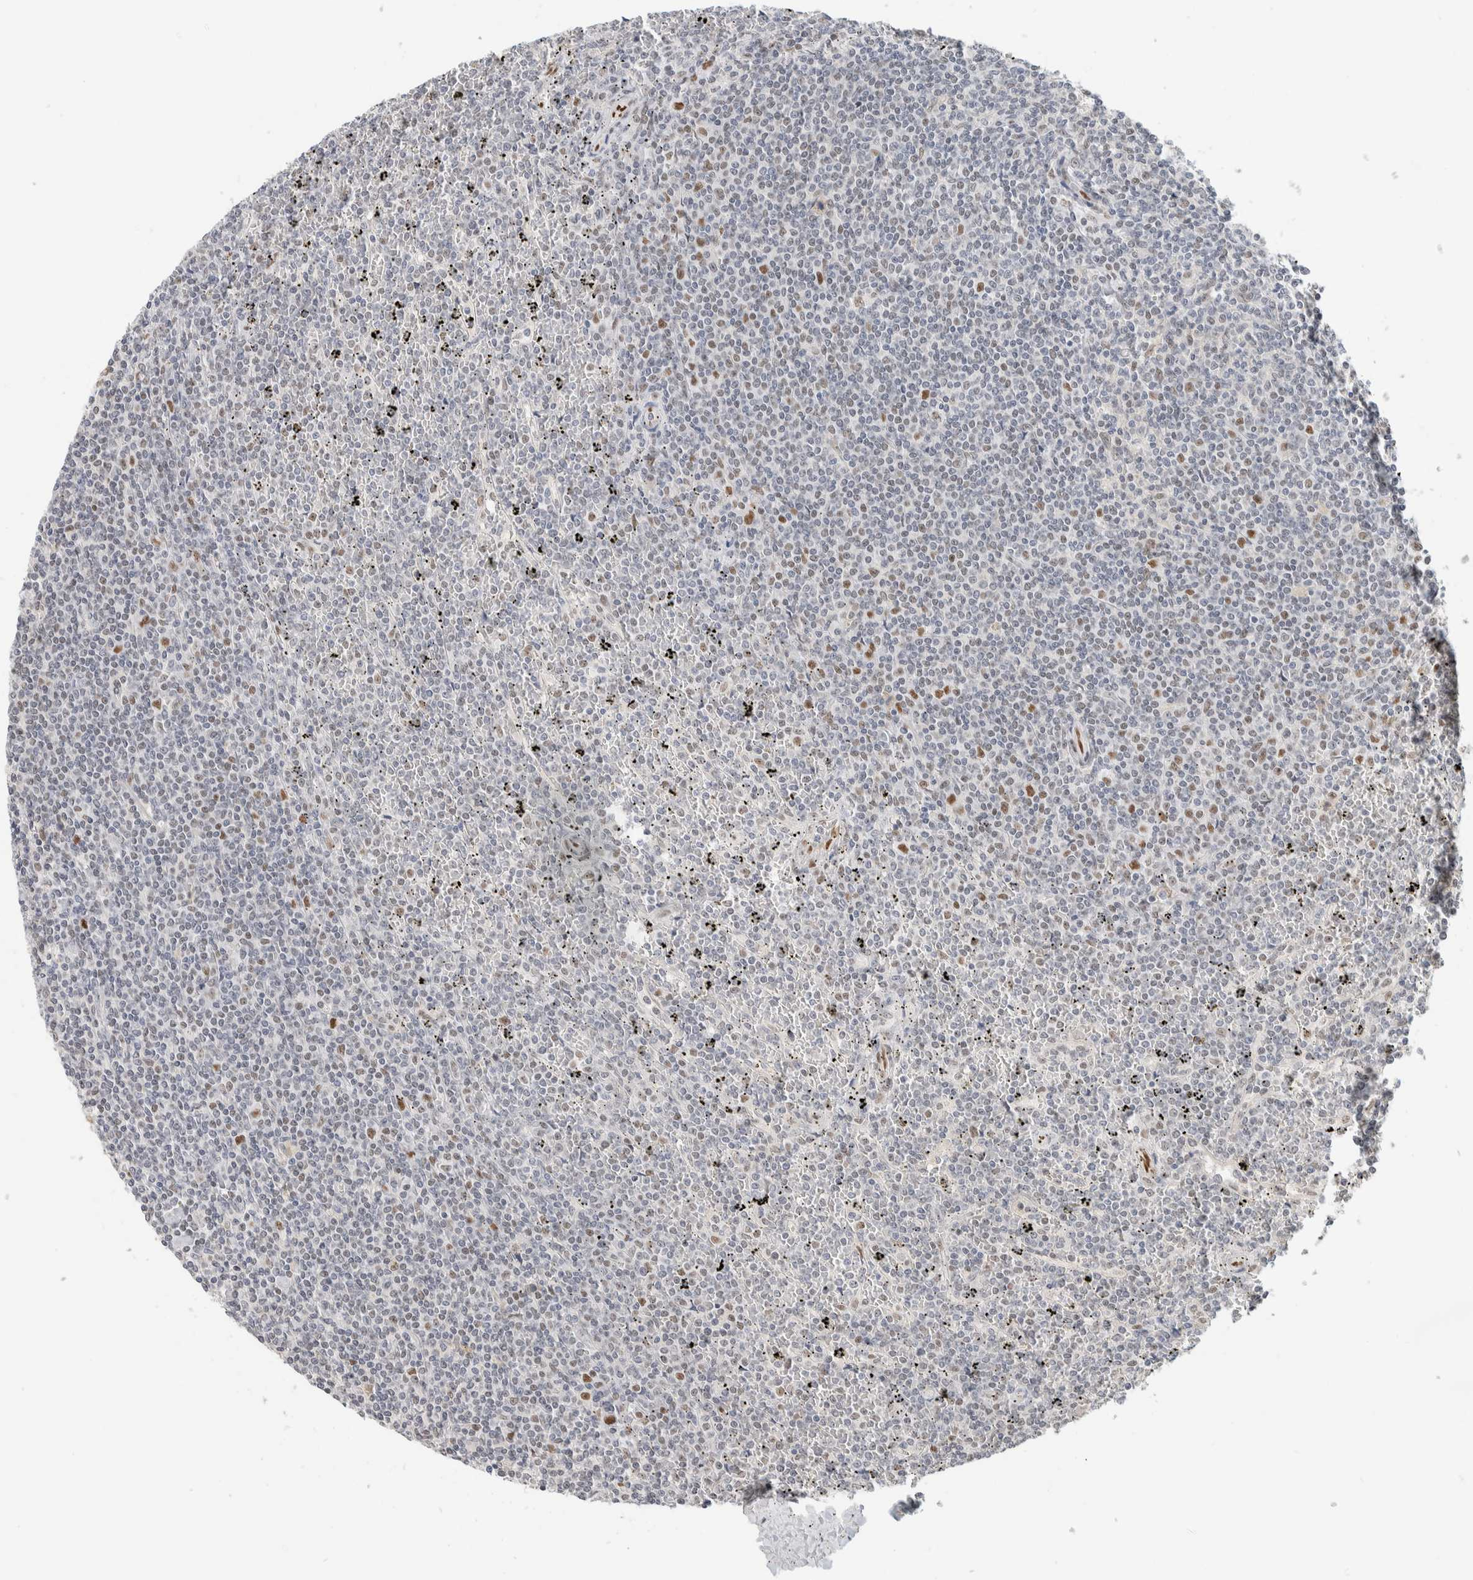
{"staining": {"intensity": "weak", "quantity": "<25%", "location": "nuclear"}, "tissue": "lymphoma", "cell_type": "Tumor cells", "image_type": "cancer", "snomed": [{"axis": "morphology", "description": "Malignant lymphoma, non-Hodgkin's type, Low grade"}, {"axis": "topography", "description": "Spleen"}], "caption": "IHC histopathology image of neoplastic tissue: human malignant lymphoma, non-Hodgkin's type (low-grade) stained with DAB shows no significant protein expression in tumor cells. (IHC, brightfield microscopy, high magnification).", "gene": "PUS7", "patient": {"sex": "female", "age": 19}}